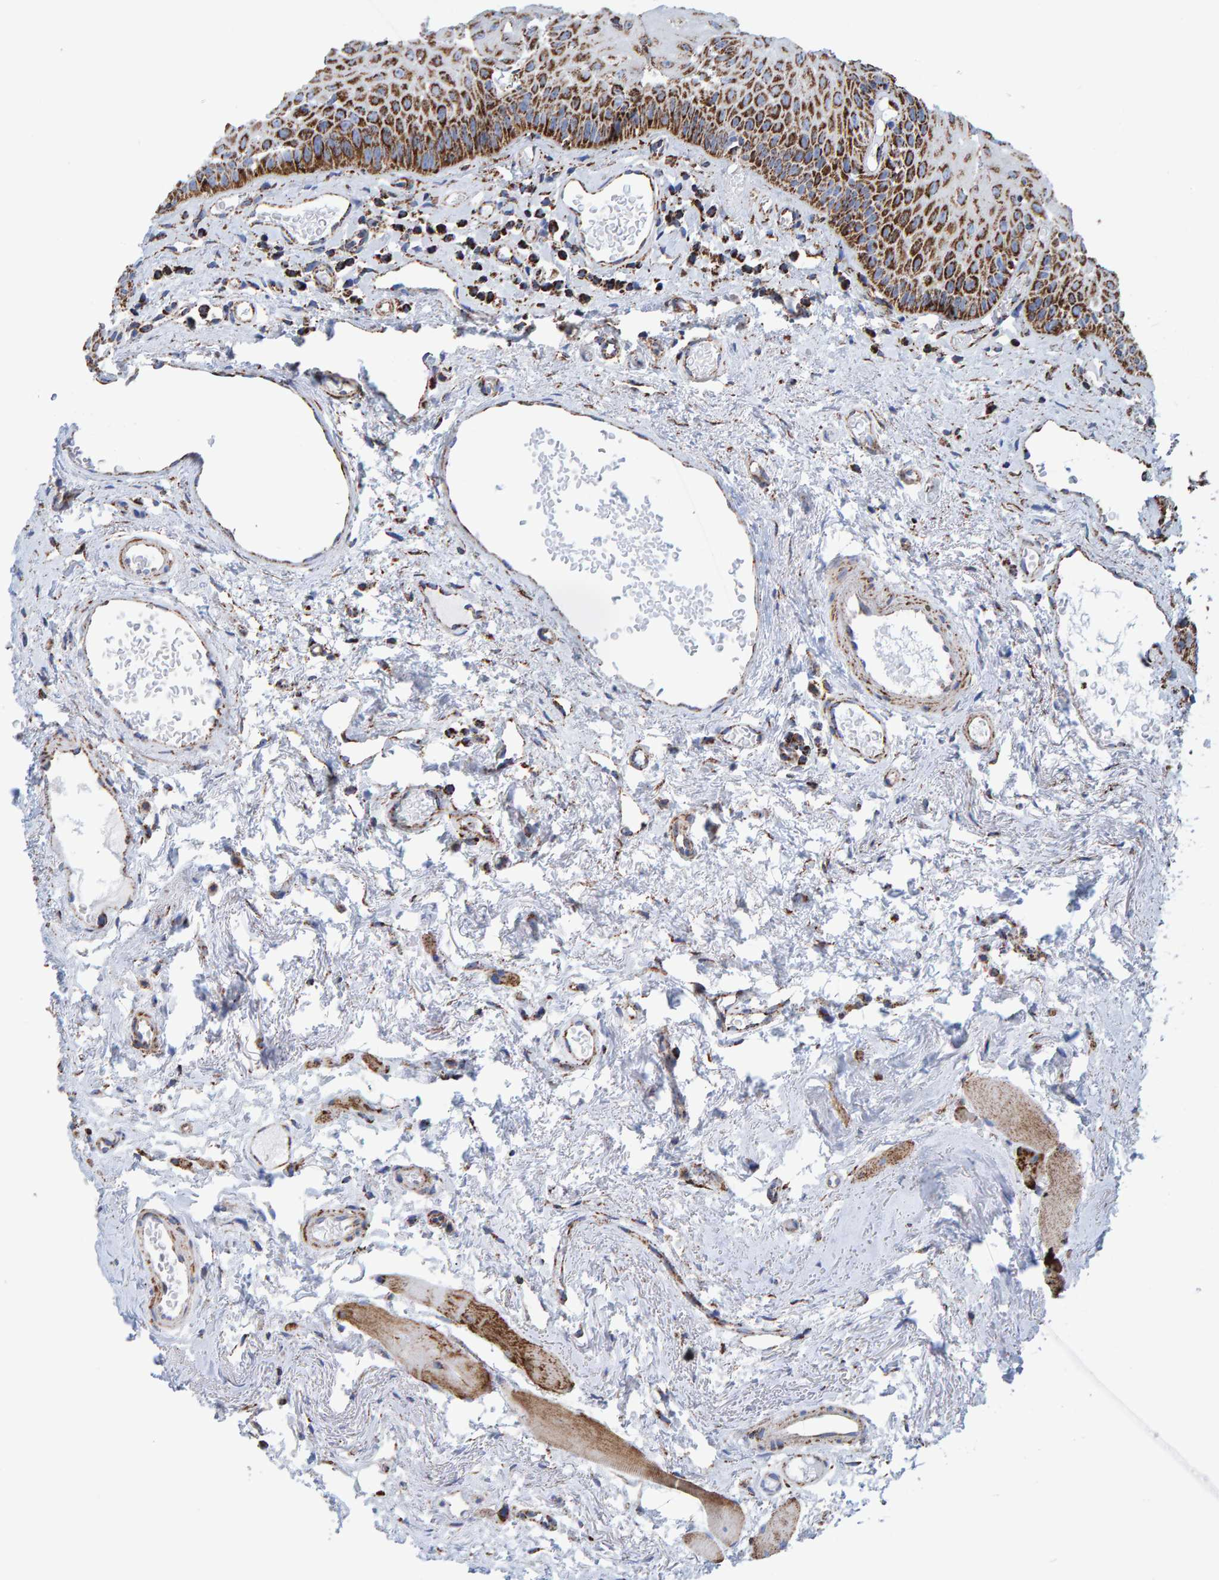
{"staining": {"intensity": "strong", "quantity": ">75%", "location": "cytoplasmic/membranous"}, "tissue": "oral mucosa", "cell_type": "Squamous epithelial cells", "image_type": "normal", "snomed": [{"axis": "morphology", "description": "Normal tissue, NOS"}, {"axis": "topography", "description": "Skeletal muscle"}, {"axis": "topography", "description": "Oral tissue"}, {"axis": "topography", "description": "Peripheral nerve tissue"}], "caption": "A brown stain highlights strong cytoplasmic/membranous positivity of a protein in squamous epithelial cells of benign oral mucosa. Nuclei are stained in blue.", "gene": "ENSG00000262660", "patient": {"sex": "female", "age": 84}}